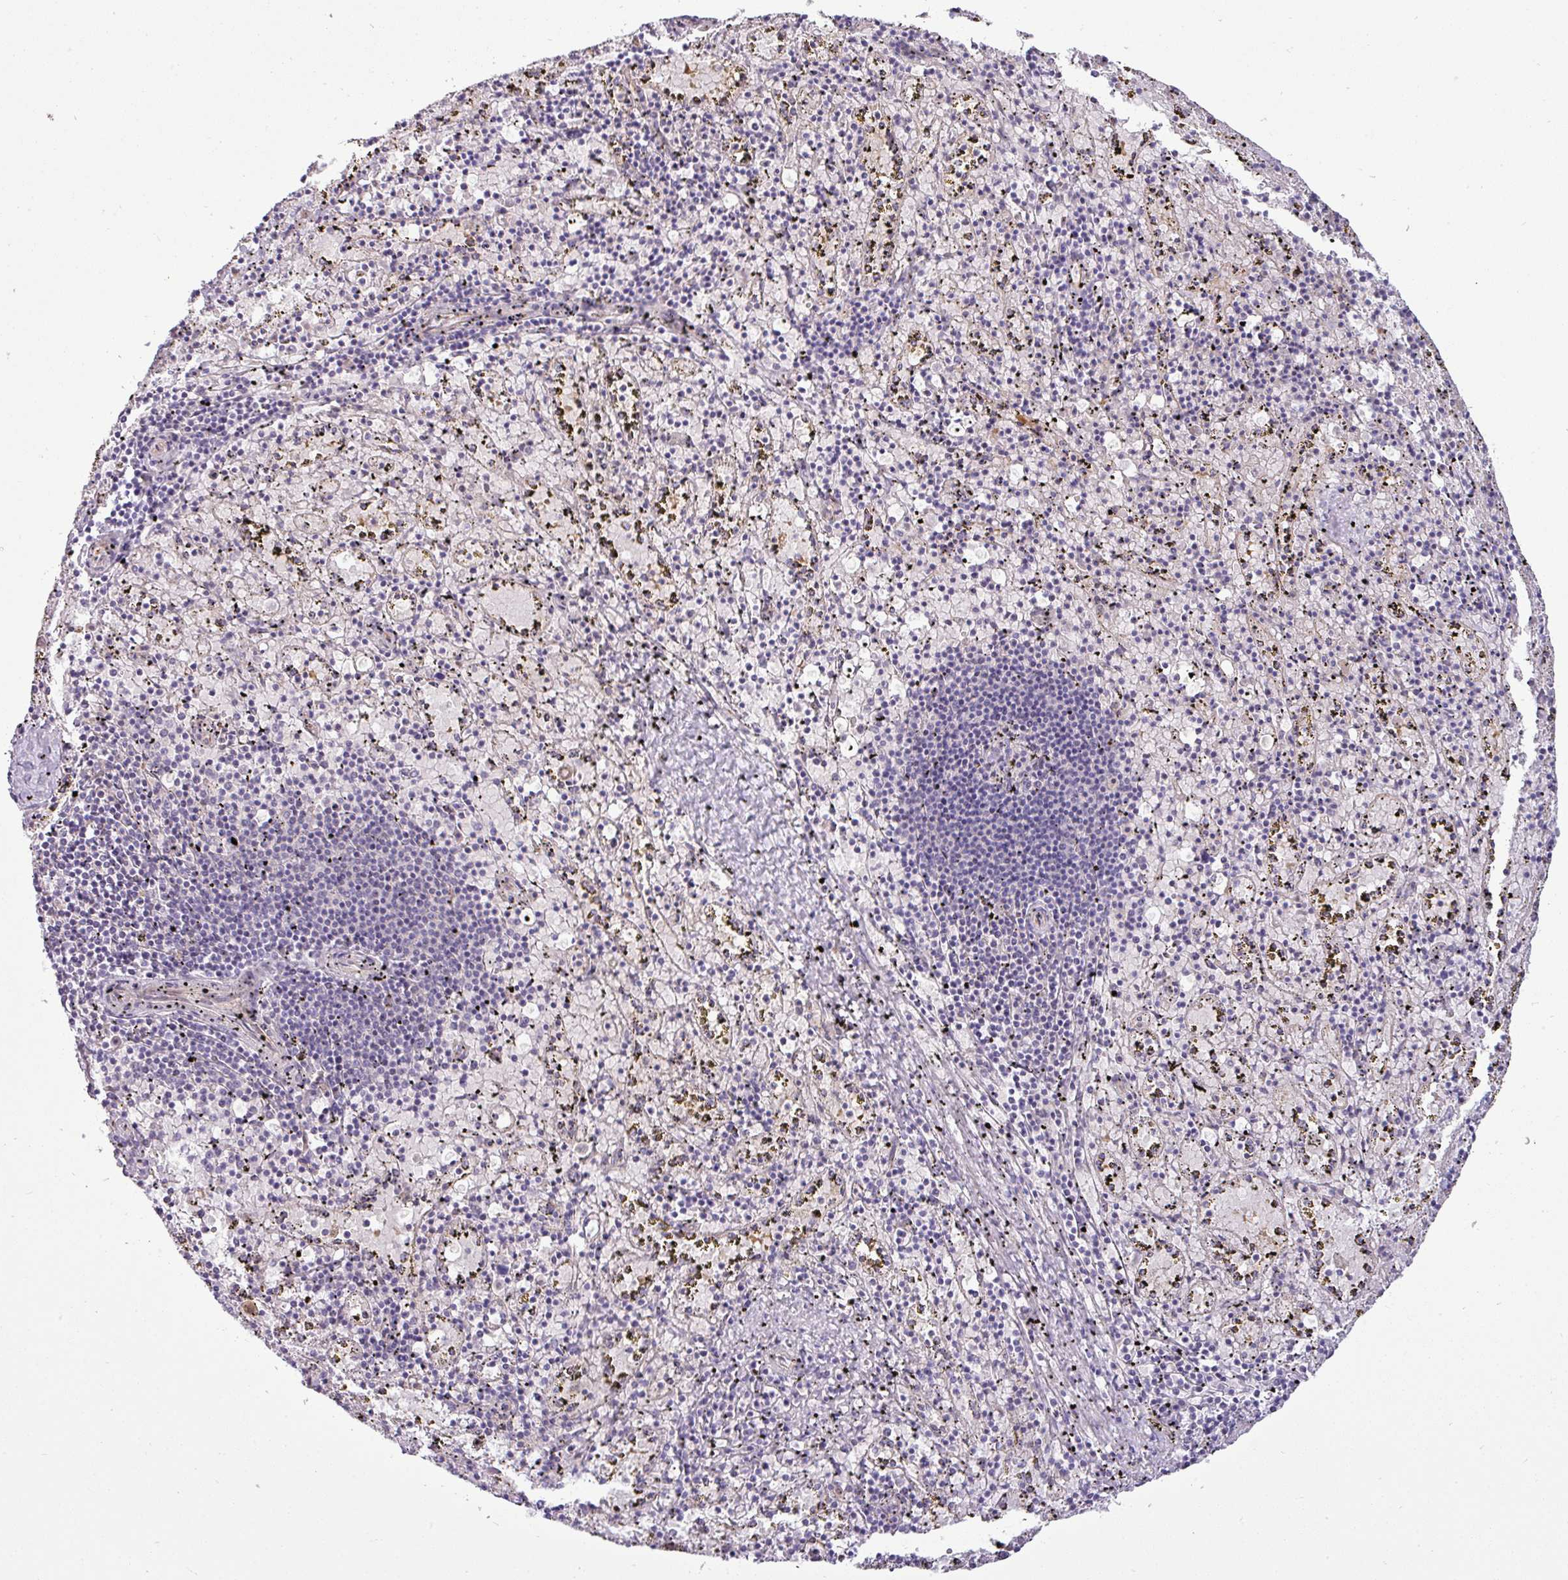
{"staining": {"intensity": "negative", "quantity": "none", "location": "none"}, "tissue": "spleen", "cell_type": "Cells in red pulp", "image_type": "normal", "snomed": [{"axis": "morphology", "description": "Normal tissue, NOS"}, {"axis": "topography", "description": "Spleen"}], "caption": "The immunohistochemistry image has no significant staining in cells in red pulp of spleen.", "gene": "APOM", "patient": {"sex": "male", "age": 11}}